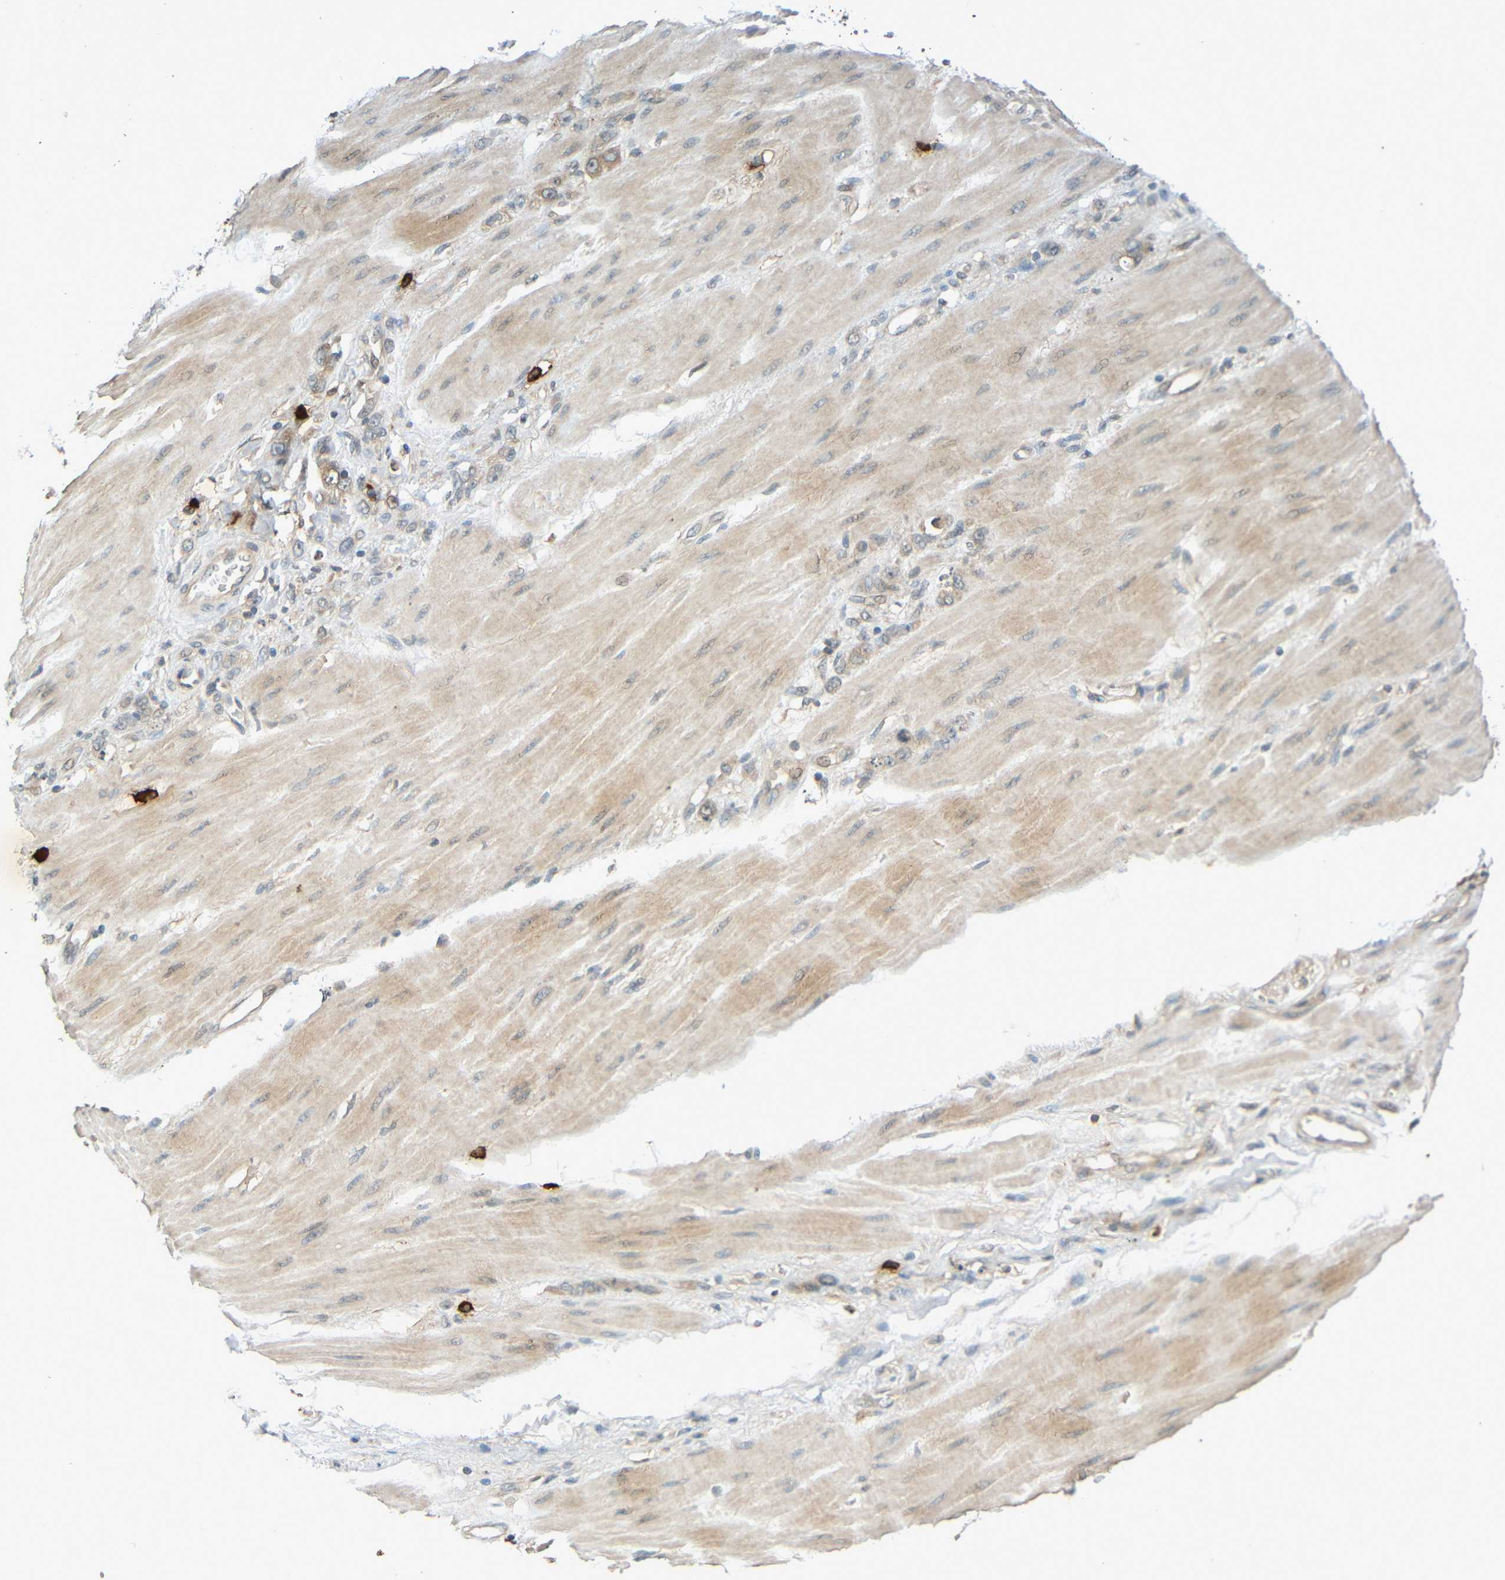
{"staining": {"intensity": "weak", "quantity": ">75%", "location": "cytoplasmic/membranous"}, "tissue": "stomach cancer", "cell_type": "Tumor cells", "image_type": "cancer", "snomed": [{"axis": "morphology", "description": "Adenocarcinoma, NOS"}, {"axis": "topography", "description": "Stomach"}], "caption": "This is an image of IHC staining of stomach cancer (adenocarcinoma), which shows weak expression in the cytoplasmic/membranous of tumor cells.", "gene": "C3AR1", "patient": {"sex": "male", "age": 82}}